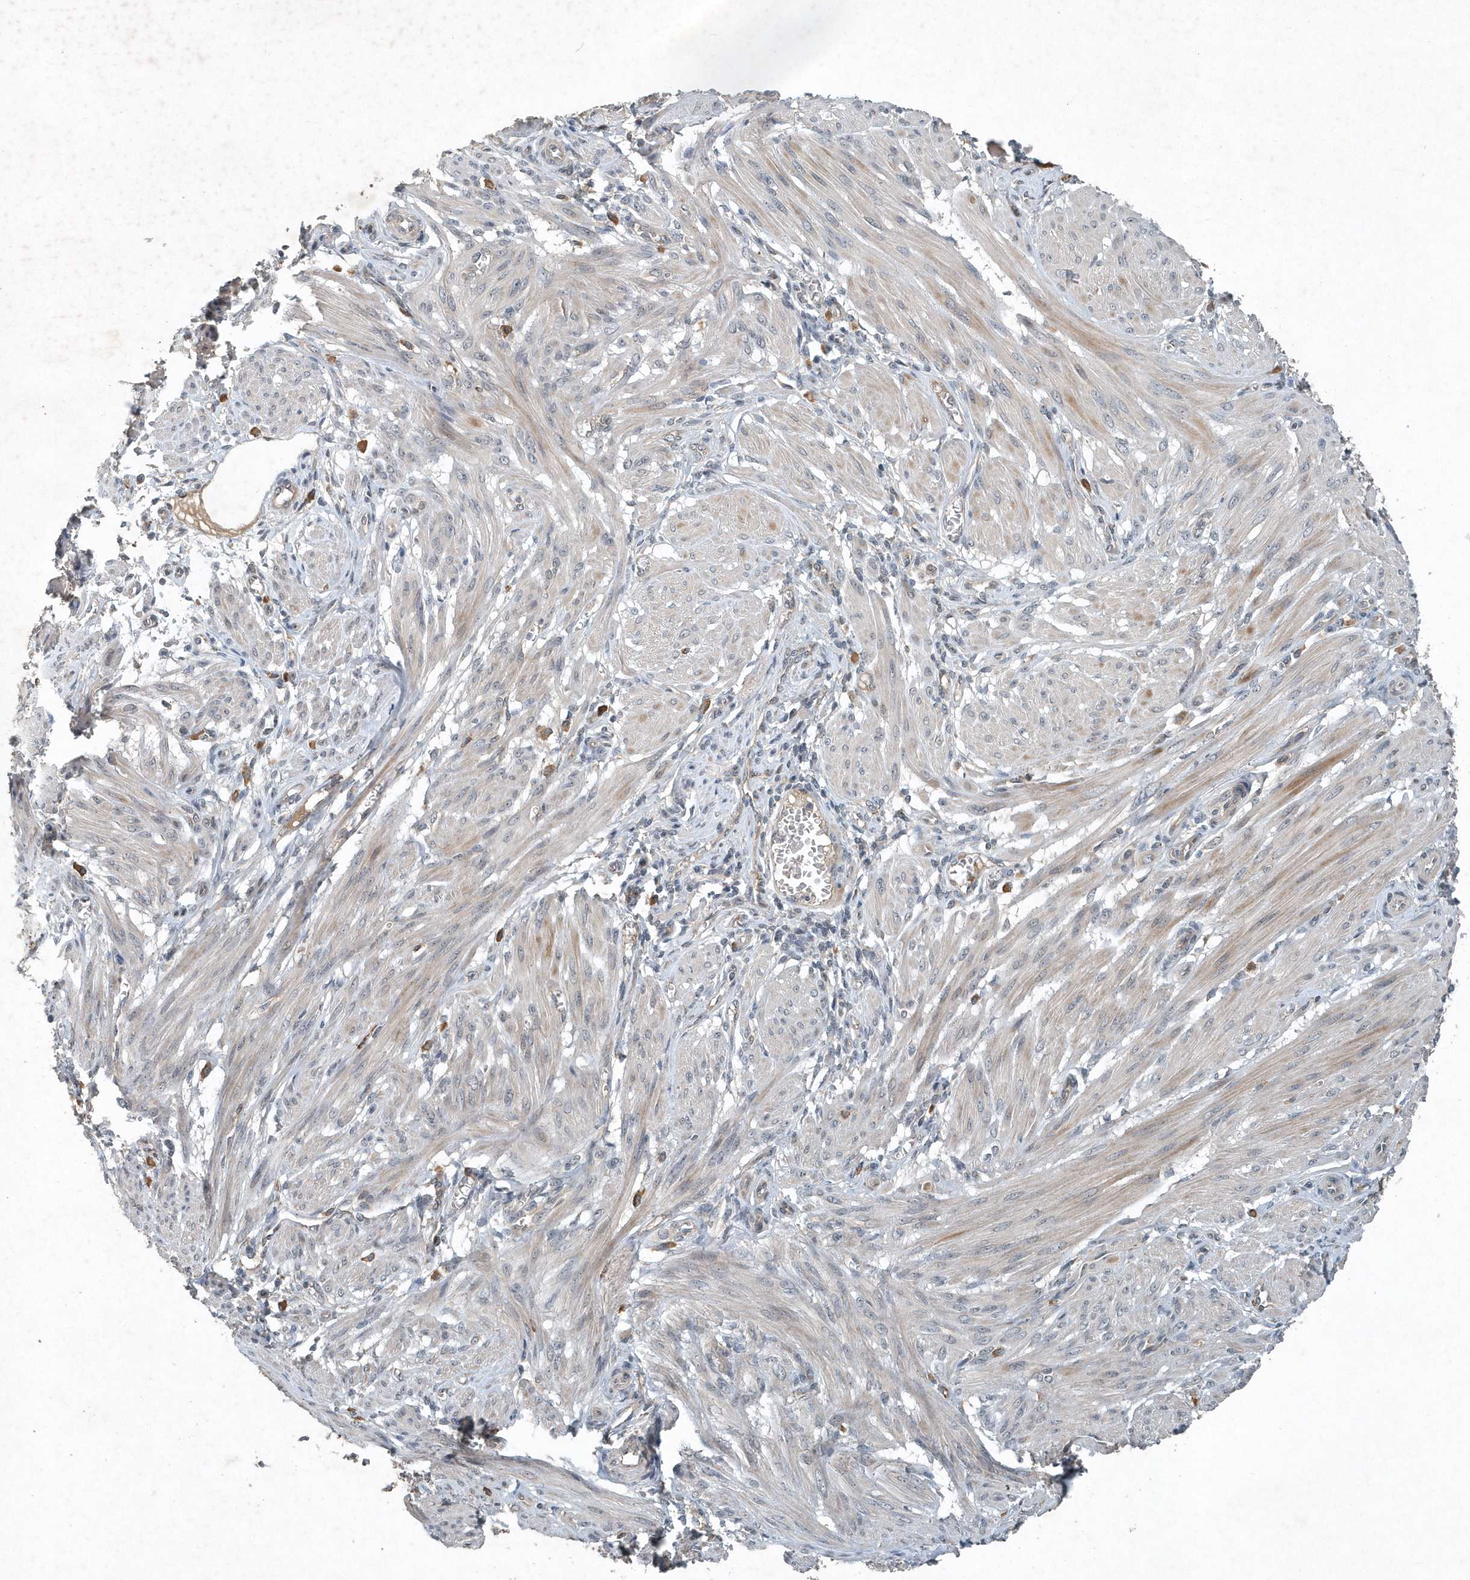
{"staining": {"intensity": "moderate", "quantity": "25%-75%", "location": "cytoplasmic/membranous"}, "tissue": "smooth muscle", "cell_type": "Smooth muscle cells", "image_type": "normal", "snomed": [{"axis": "morphology", "description": "Normal tissue, NOS"}, {"axis": "topography", "description": "Smooth muscle"}], "caption": "Immunohistochemistry of normal human smooth muscle exhibits medium levels of moderate cytoplasmic/membranous positivity in approximately 25%-75% of smooth muscle cells.", "gene": "SCFD2", "patient": {"sex": "female", "age": 39}}